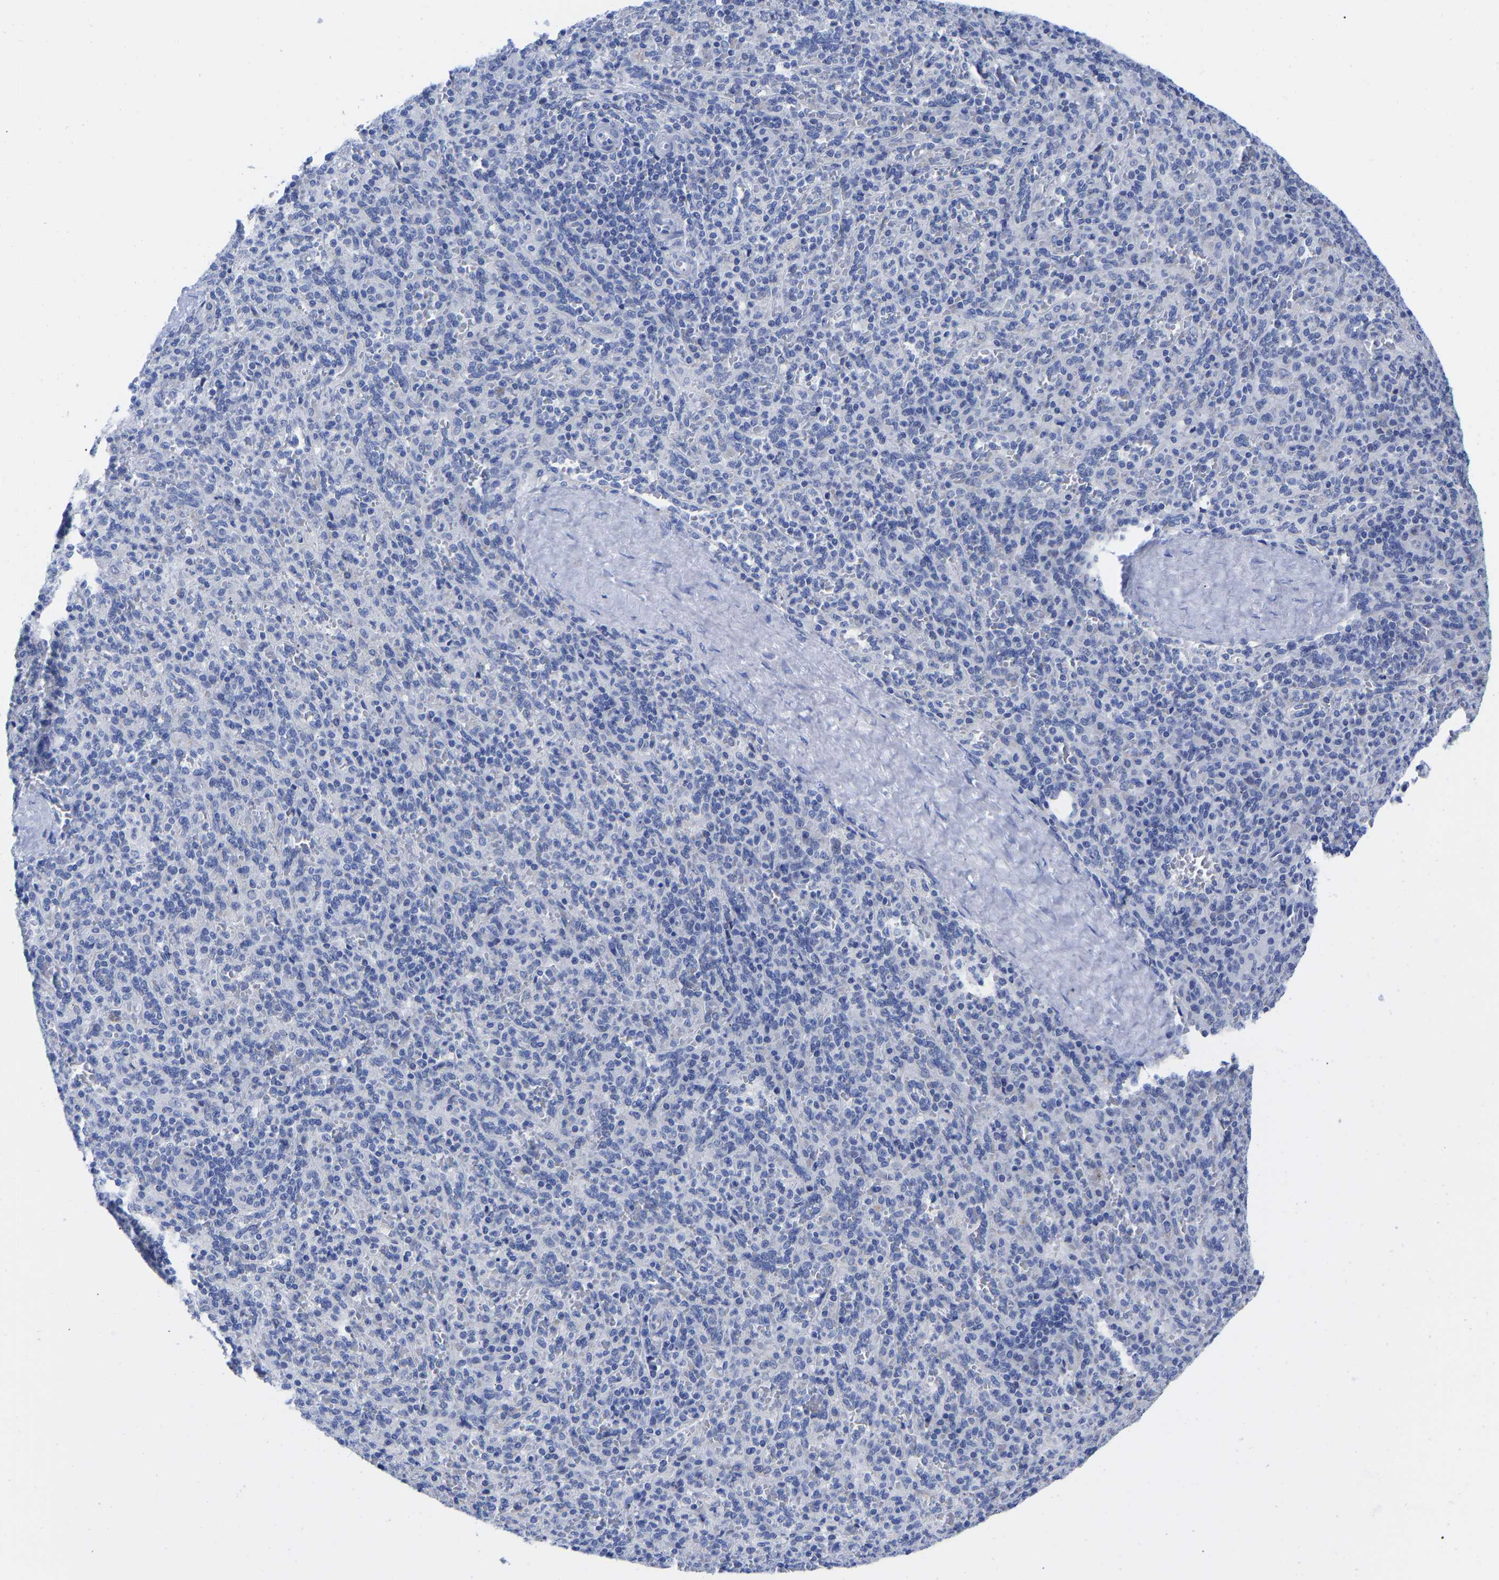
{"staining": {"intensity": "negative", "quantity": "none", "location": "none"}, "tissue": "spleen", "cell_type": "Cells in red pulp", "image_type": "normal", "snomed": [{"axis": "morphology", "description": "Normal tissue, NOS"}, {"axis": "topography", "description": "Spleen"}], "caption": "Protein analysis of normal spleen exhibits no significant expression in cells in red pulp.", "gene": "GPA33", "patient": {"sex": "male", "age": 36}}